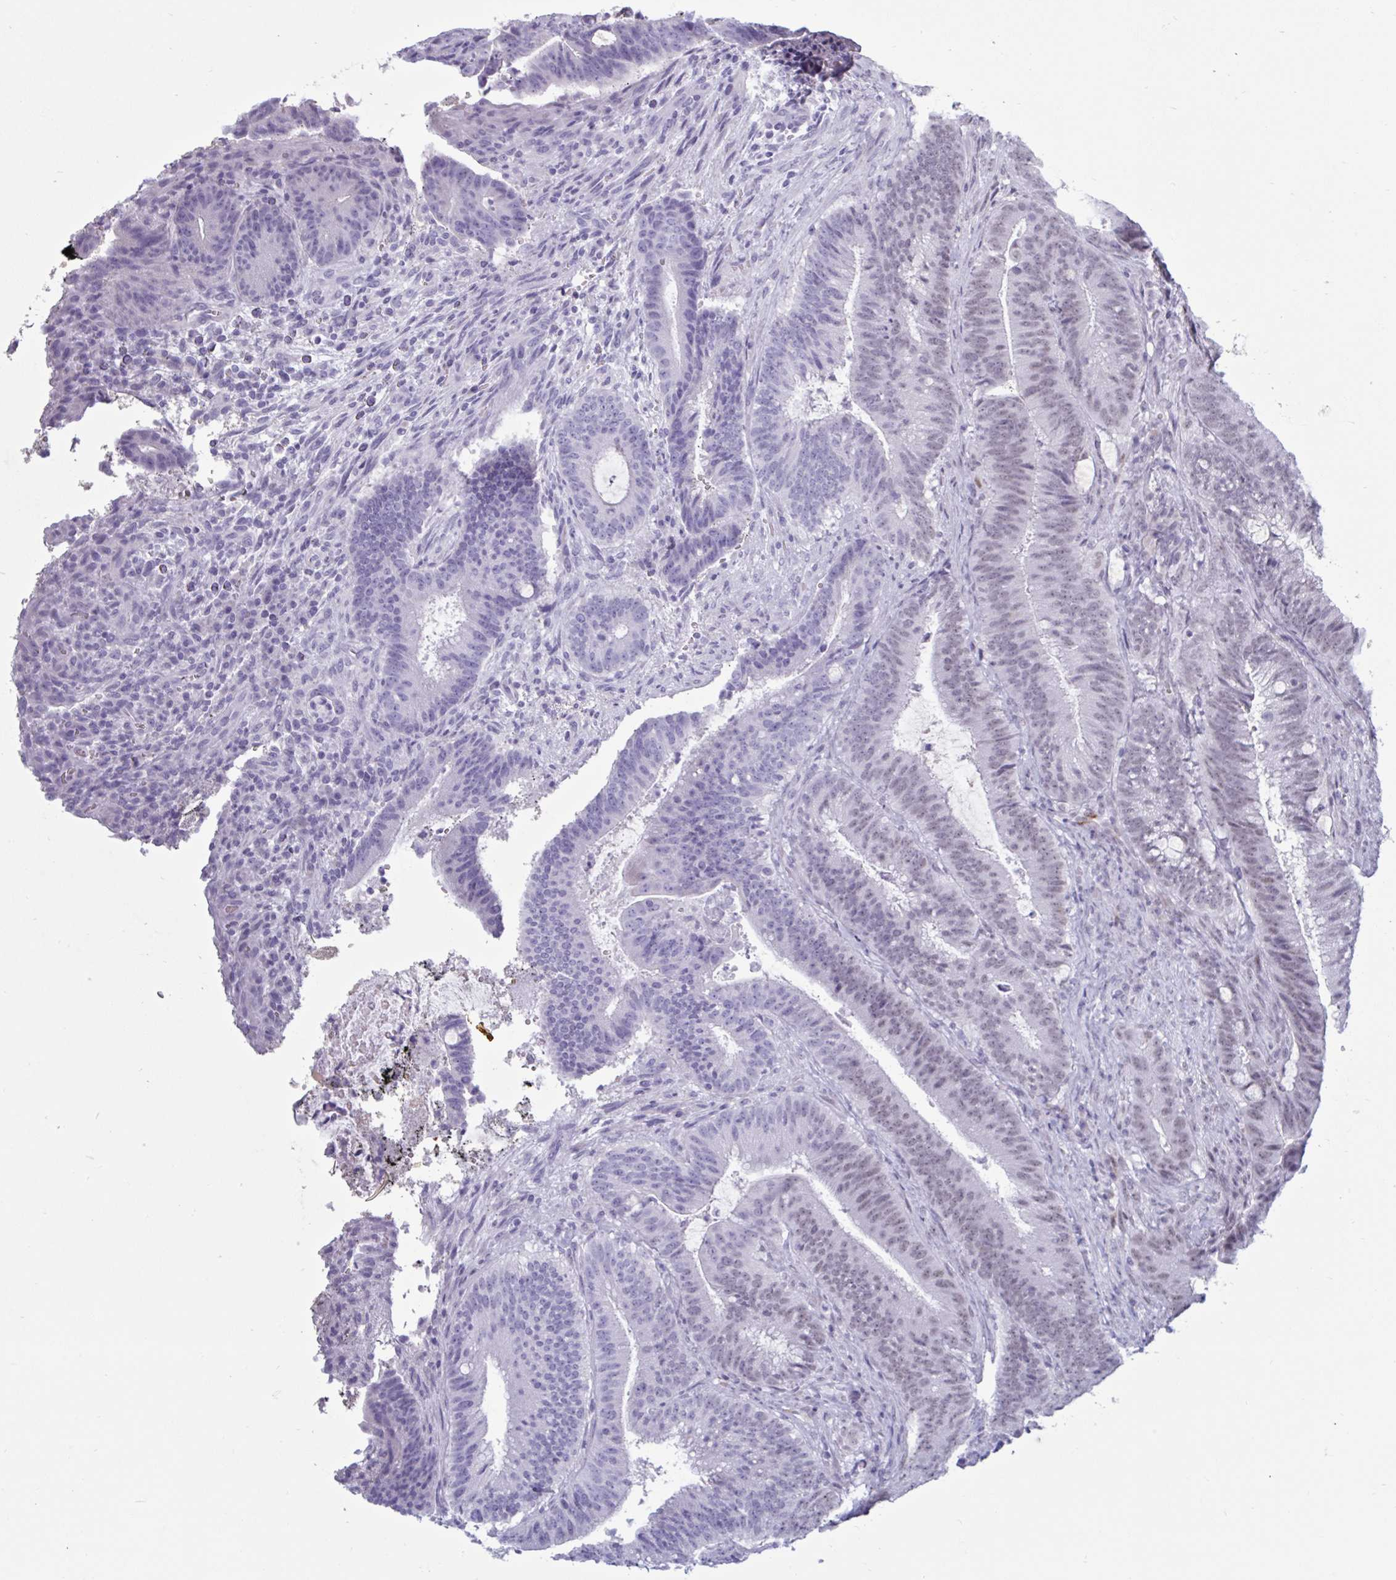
{"staining": {"intensity": "weak", "quantity": "<25%", "location": "nuclear"}, "tissue": "colorectal cancer", "cell_type": "Tumor cells", "image_type": "cancer", "snomed": [{"axis": "morphology", "description": "Adenocarcinoma, NOS"}, {"axis": "topography", "description": "Colon"}], "caption": "Tumor cells show no significant protein positivity in colorectal cancer.", "gene": "MSMB", "patient": {"sex": "female", "age": 43}}